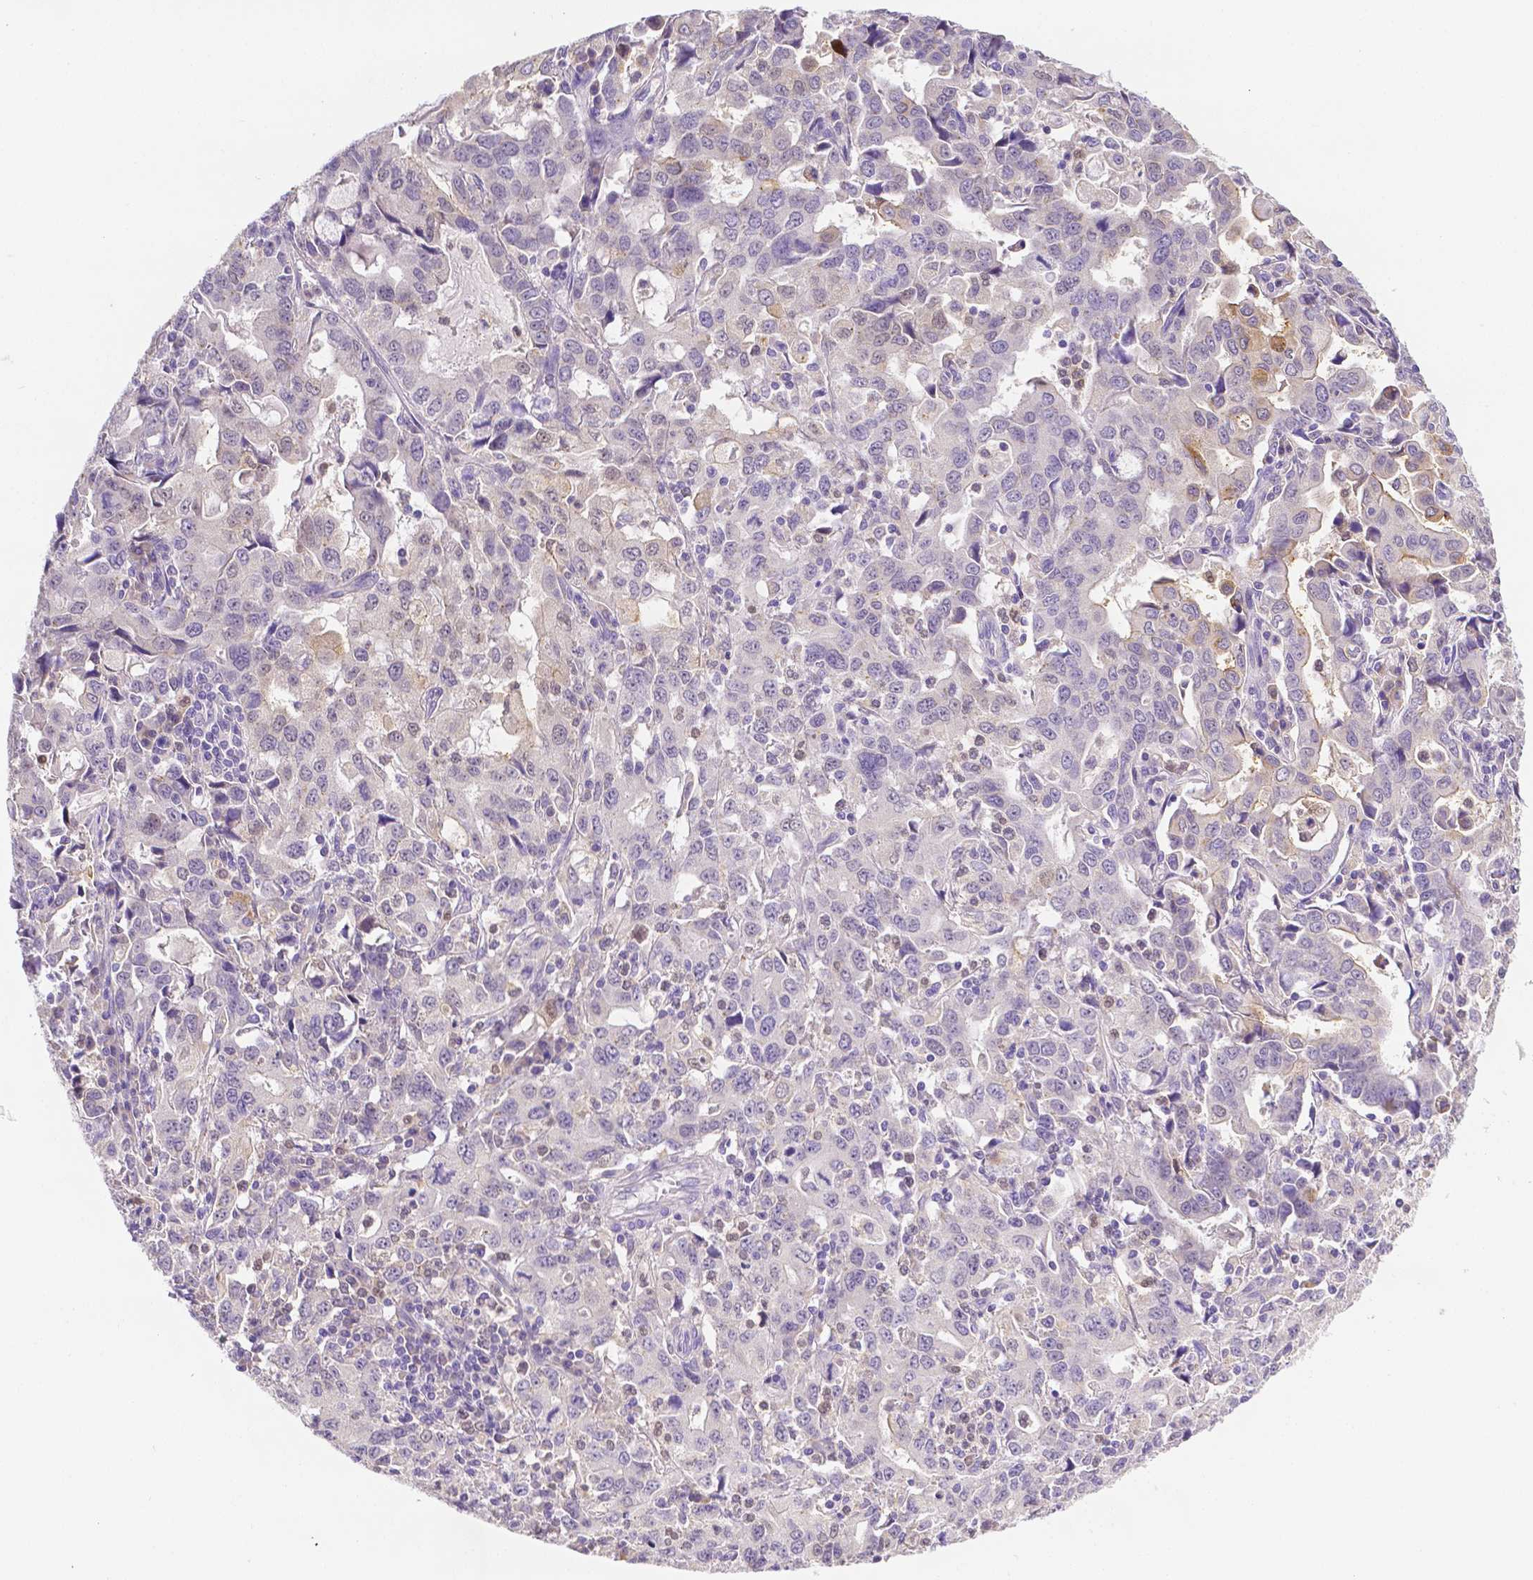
{"staining": {"intensity": "weak", "quantity": "<25%", "location": "cytoplasmic/membranous"}, "tissue": "stomach cancer", "cell_type": "Tumor cells", "image_type": "cancer", "snomed": [{"axis": "morphology", "description": "Adenocarcinoma, NOS"}, {"axis": "topography", "description": "Stomach, upper"}], "caption": "High power microscopy histopathology image of an immunohistochemistry histopathology image of stomach adenocarcinoma, revealing no significant expression in tumor cells.", "gene": "NXPH2", "patient": {"sex": "male", "age": 85}}